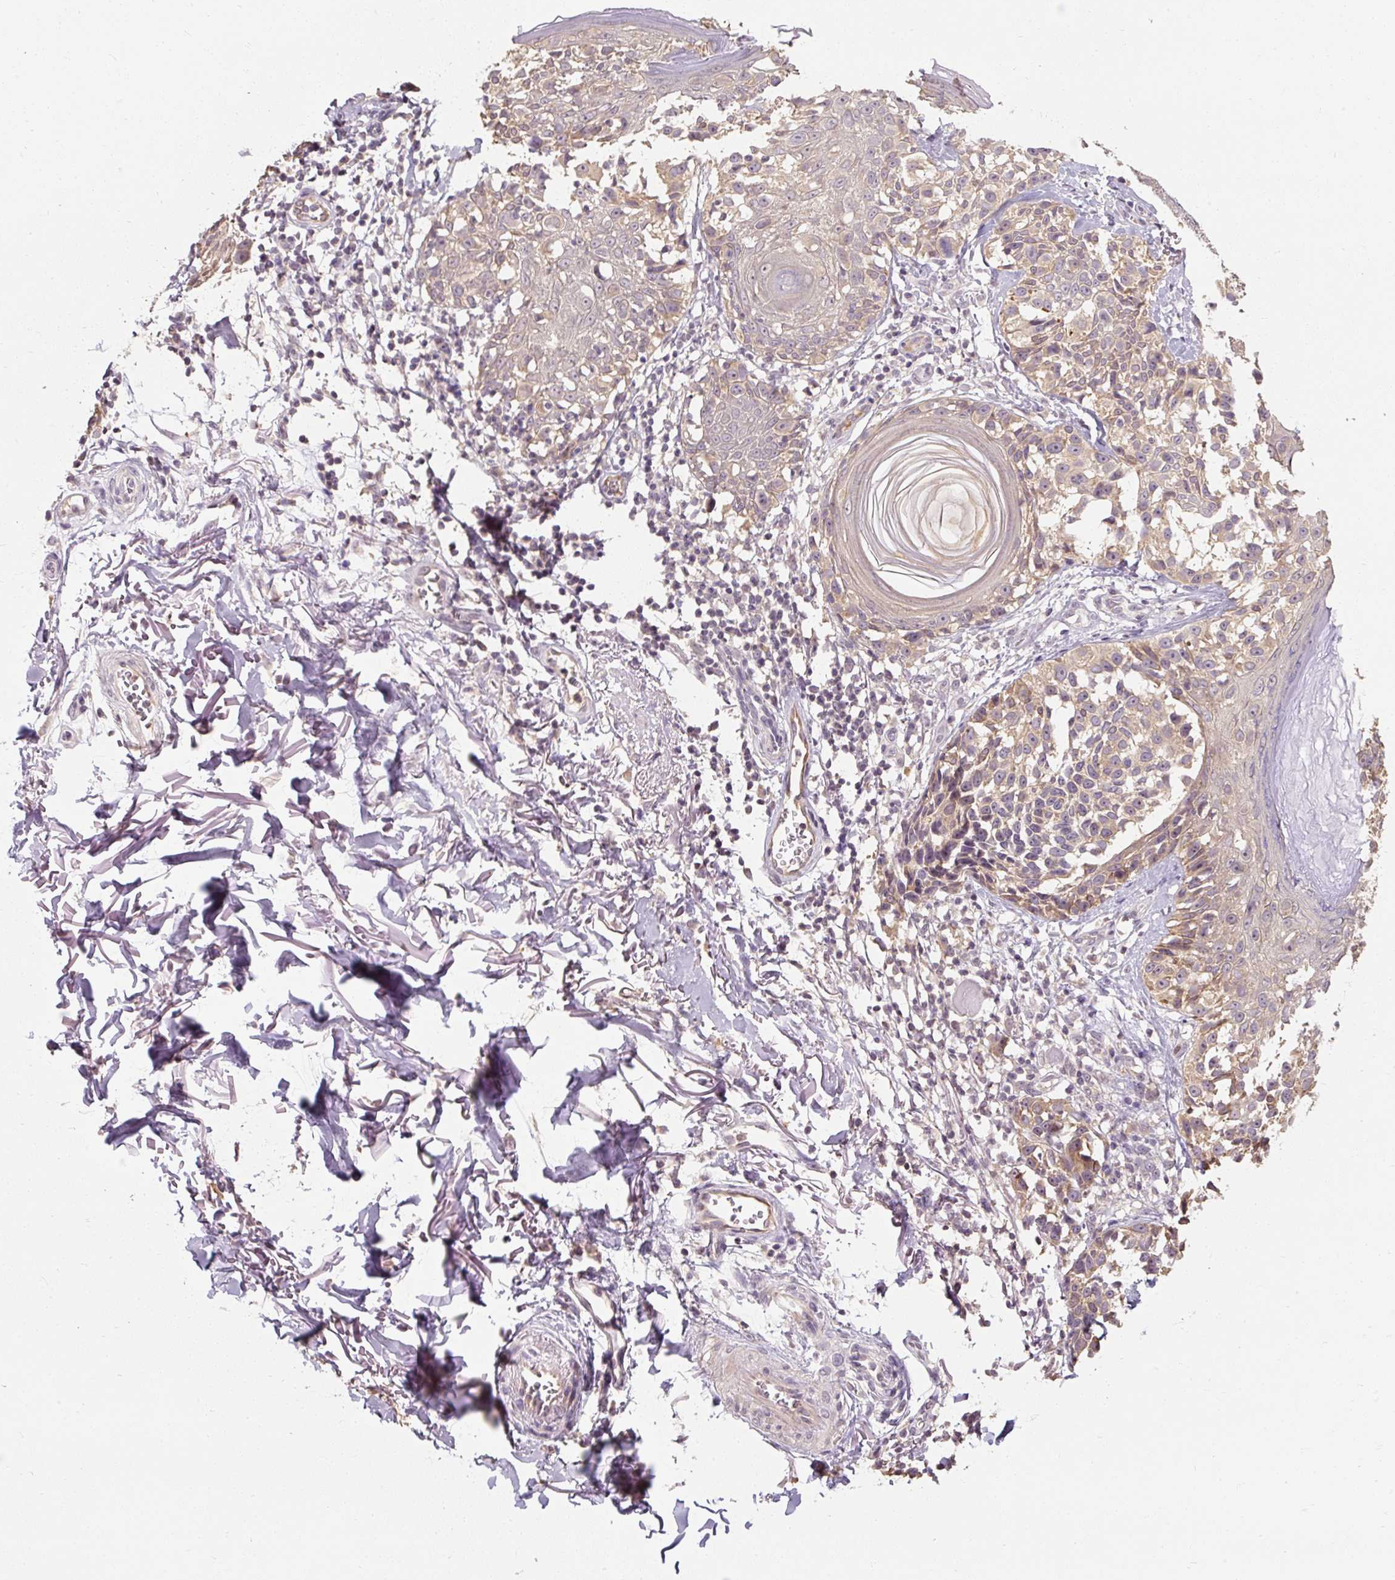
{"staining": {"intensity": "weak", "quantity": "25%-75%", "location": "cytoplasmic/membranous"}, "tissue": "melanoma", "cell_type": "Tumor cells", "image_type": "cancer", "snomed": [{"axis": "morphology", "description": "Malignant melanoma, NOS"}, {"axis": "topography", "description": "Skin"}], "caption": "Approximately 25%-75% of tumor cells in melanoma display weak cytoplasmic/membranous protein expression as visualized by brown immunohistochemical staining.", "gene": "CFAP65", "patient": {"sex": "male", "age": 73}}